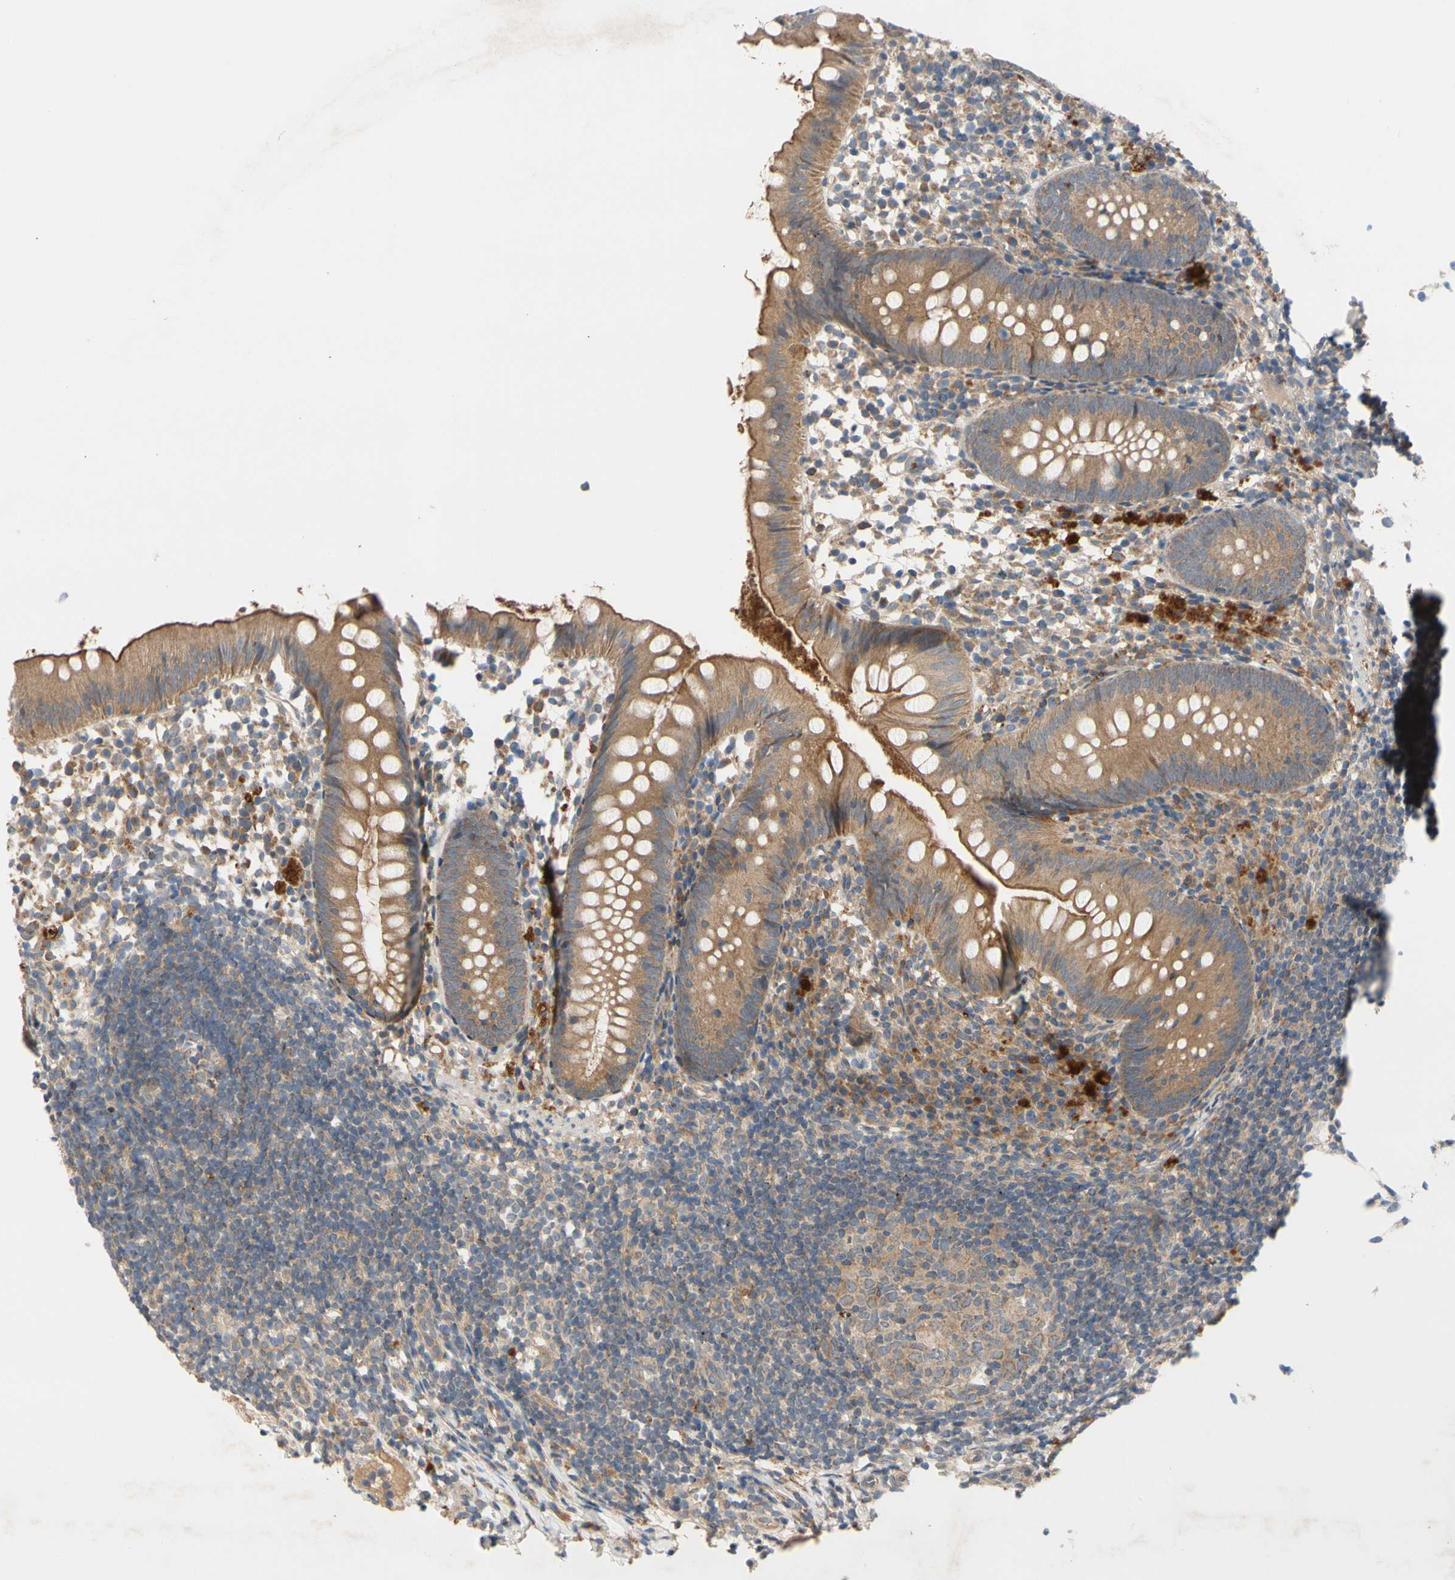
{"staining": {"intensity": "strong", "quantity": ">75%", "location": "cytoplasmic/membranous"}, "tissue": "appendix", "cell_type": "Glandular cells", "image_type": "normal", "snomed": [{"axis": "morphology", "description": "Normal tissue, NOS"}, {"axis": "topography", "description": "Appendix"}], "caption": "Brown immunohistochemical staining in unremarkable human appendix demonstrates strong cytoplasmic/membranous expression in about >75% of glandular cells. The staining was performed using DAB to visualize the protein expression in brown, while the nuclei were stained in blue with hematoxylin (Magnification: 20x).", "gene": "MBTPS2", "patient": {"sex": "female", "age": 20}}